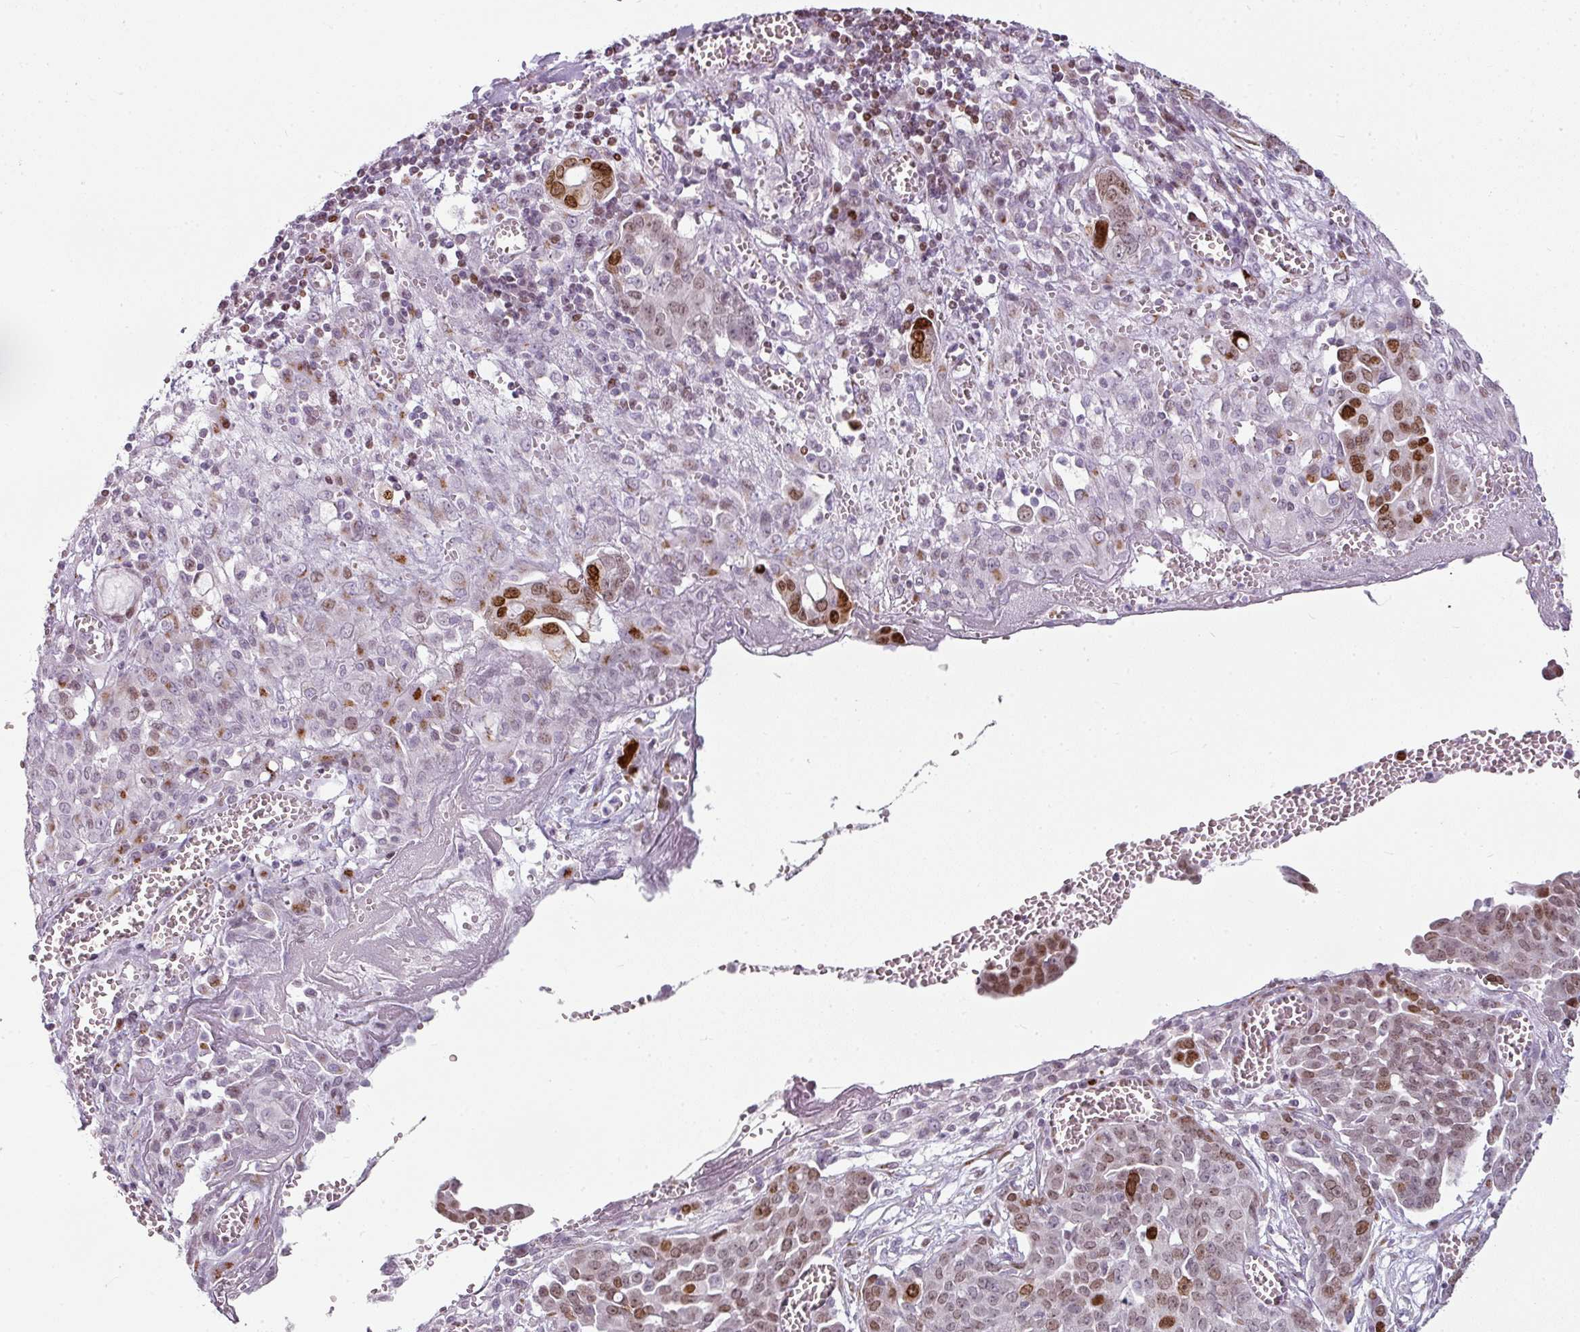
{"staining": {"intensity": "moderate", "quantity": ">75%", "location": "nuclear"}, "tissue": "ovarian cancer", "cell_type": "Tumor cells", "image_type": "cancer", "snomed": [{"axis": "morphology", "description": "Cystadenocarcinoma, serous, NOS"}, {"axis": "topography", "description": "Soft tissue"}, {"axis": "topography", "description": "Ovary"}], "caption": "Ovarian serous cystadenocarcinoma stained for a protein demonstrates moderate nuclear positivity in tumor cells.", "gene": "SYT8", "patient": {"sex": "female", "age": 57}}